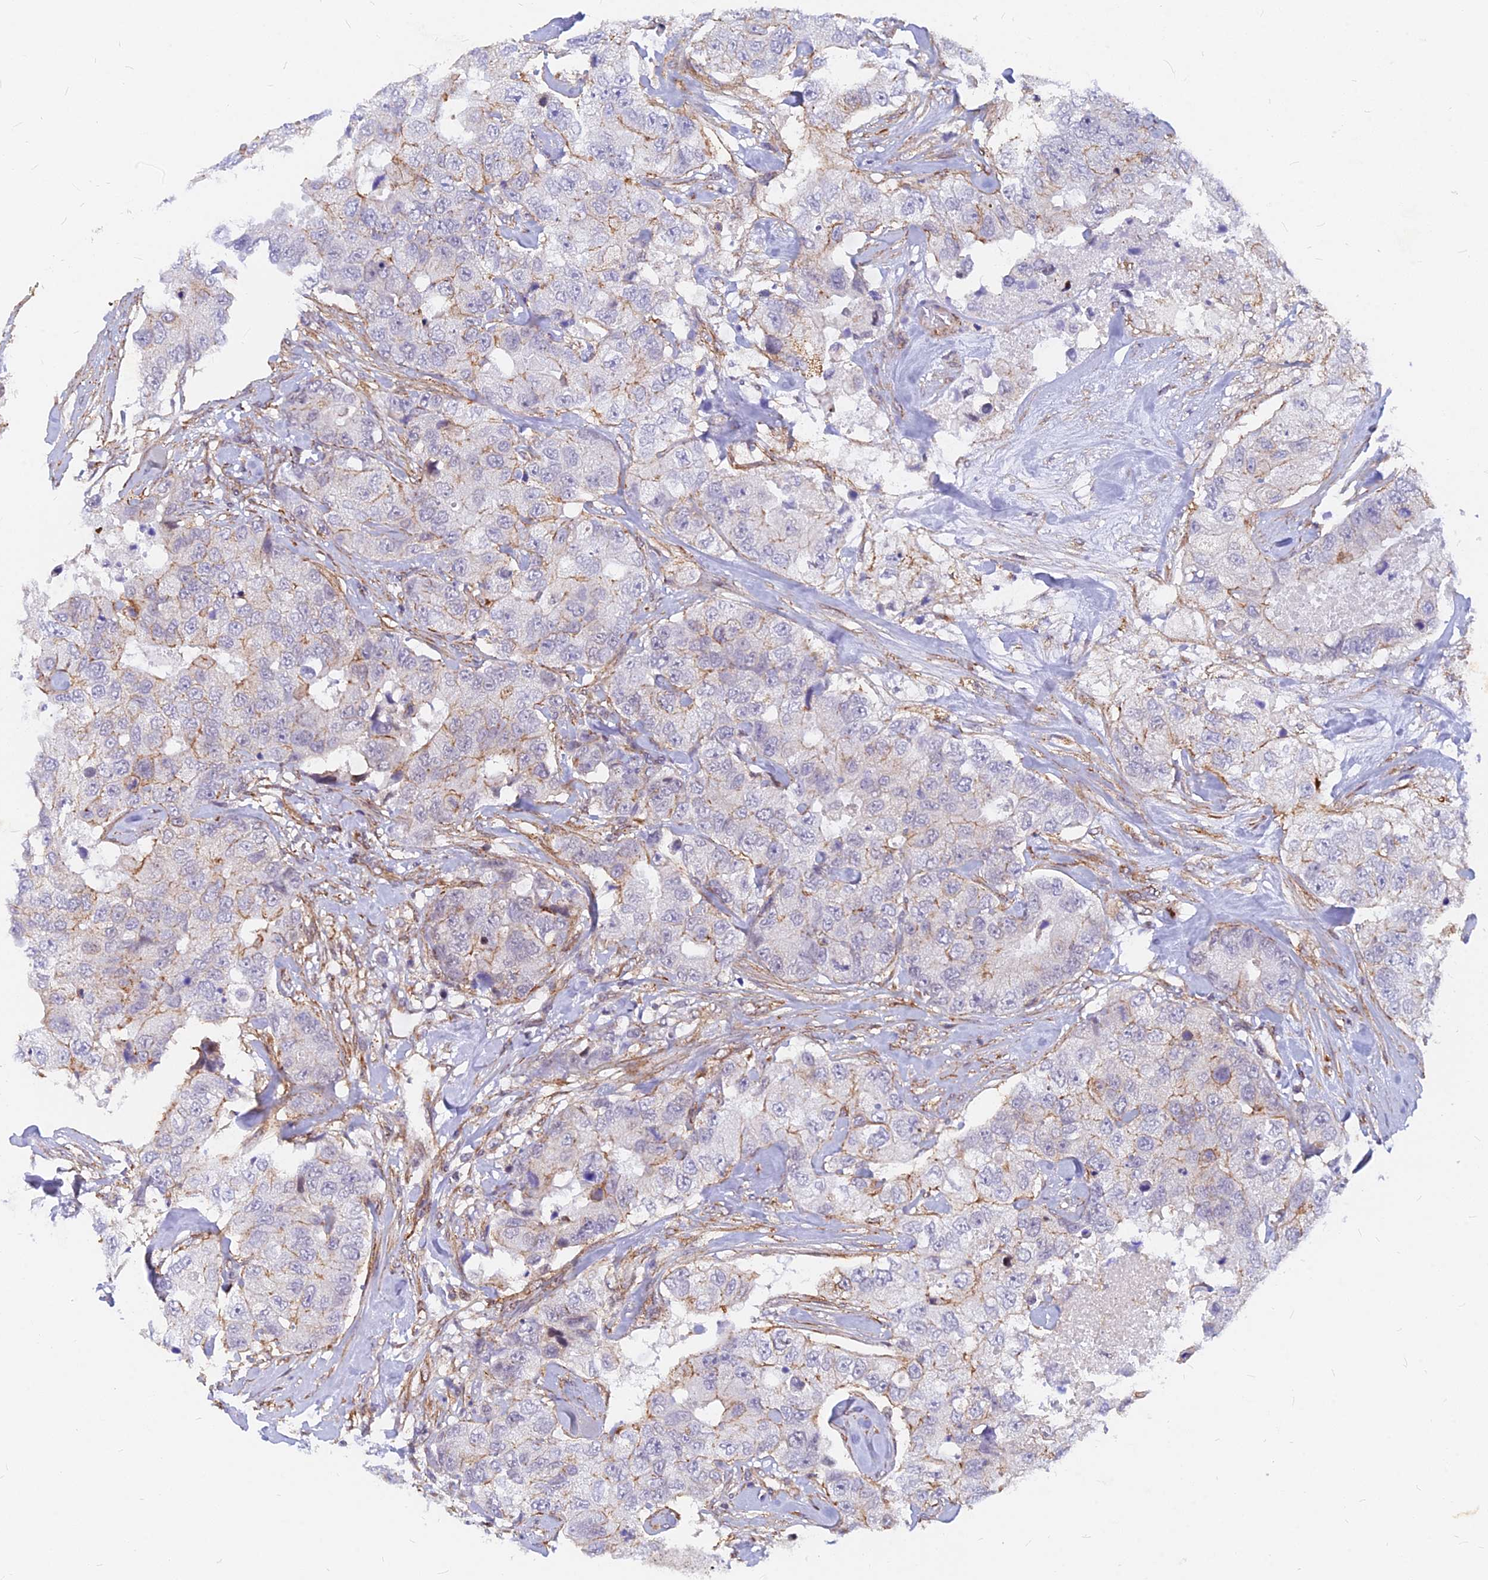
{"staining": {"intensity": "weak", "quantity": "<25%", "location": "cytoplasmic/membranous"}, "tissue": "breast cancer", "cell_type": "Tumor cells", "image_type": "cancer", "snomed": [{"axis": "morphology", "description": "Duct carcinoma"}, {"axis": "topography", "description": "Breast"}], "caption": "Intraductal carcinoma (breast) was stained to show a protein in brown. There is no significant staining in tumor cells.", "gene": "VSTM2L", "patient": {"sex": "female", "age": 62}}